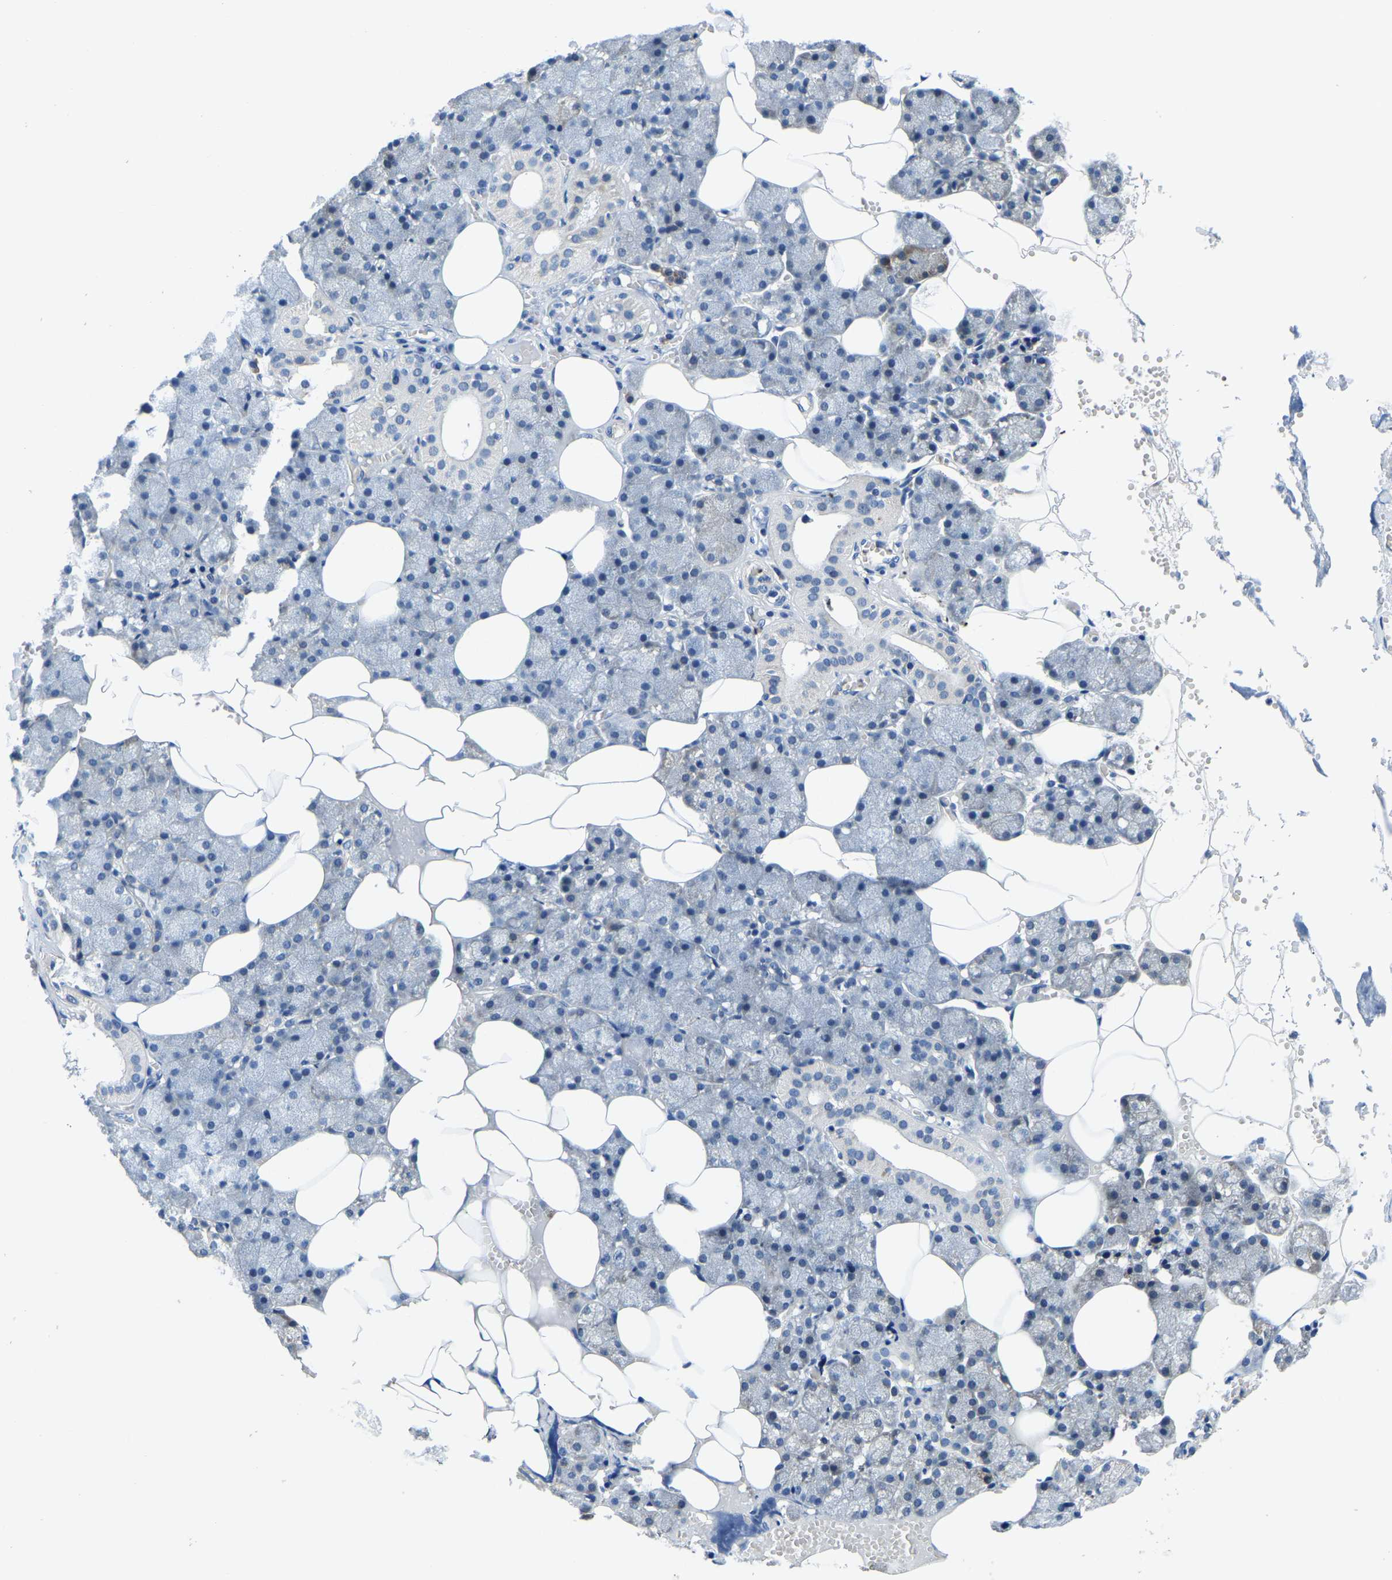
{"staining": {"intensity": "negative", "quantity": "none", "location": "none"}, "tissue": "salivary gland", "cell_type": "Glandular cells", "image_type": "normal", "snomed": [{"axis": "morphology", "description": "Normal tissue, NOS"}, {"axis": "topography", "description": "Salivary gland"}], "caption": "Salivary gland stained for a protein using immunohistochemistry displays no staining glandular cells.", "gene": "LIAS", "patient": {"sex": "male", "age": 62}}